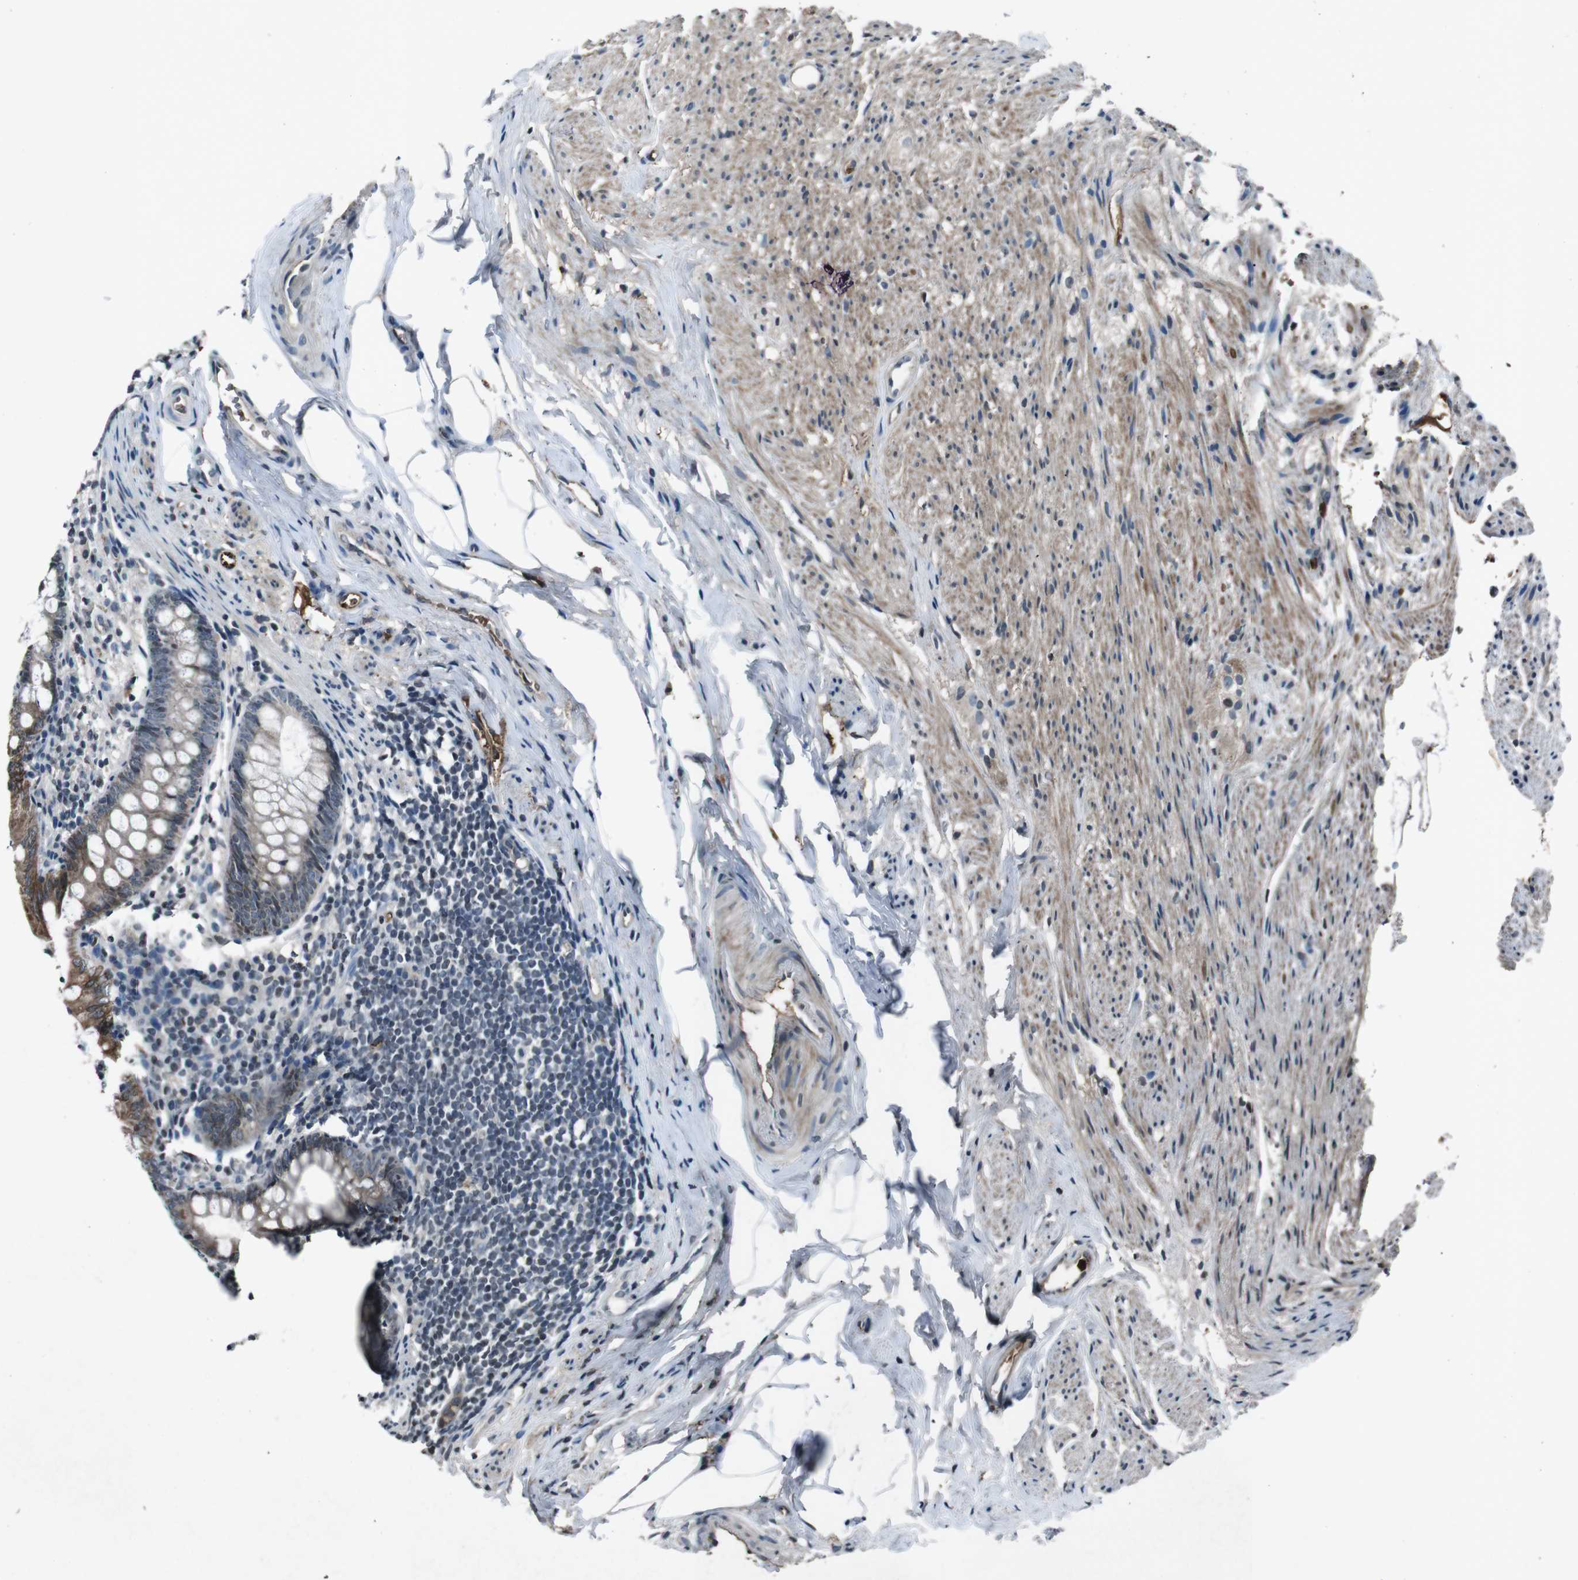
{"staining": {"intensity": "strong", "quantity": ">75%", "location": "cytoplasmic/membranous"}, "tissue": "appendix", "cell_type": "Glandular cells", "image_type": "normal", "snomed": [{"axis": "morphology", "description": "Normal tissue, NOS"}, {"axis": "topography", "description": "Appendix"}], "caption": "A brown stain shows strong cytoplasmic/membranous positivity of a protein in glandular cells of normal appendix. Immunohistochemistry stains the protein of interest in brown and the nuclei are stained blue.", "gene": "UGT1A6", "patient": {"sex": "female", "age": 77}}